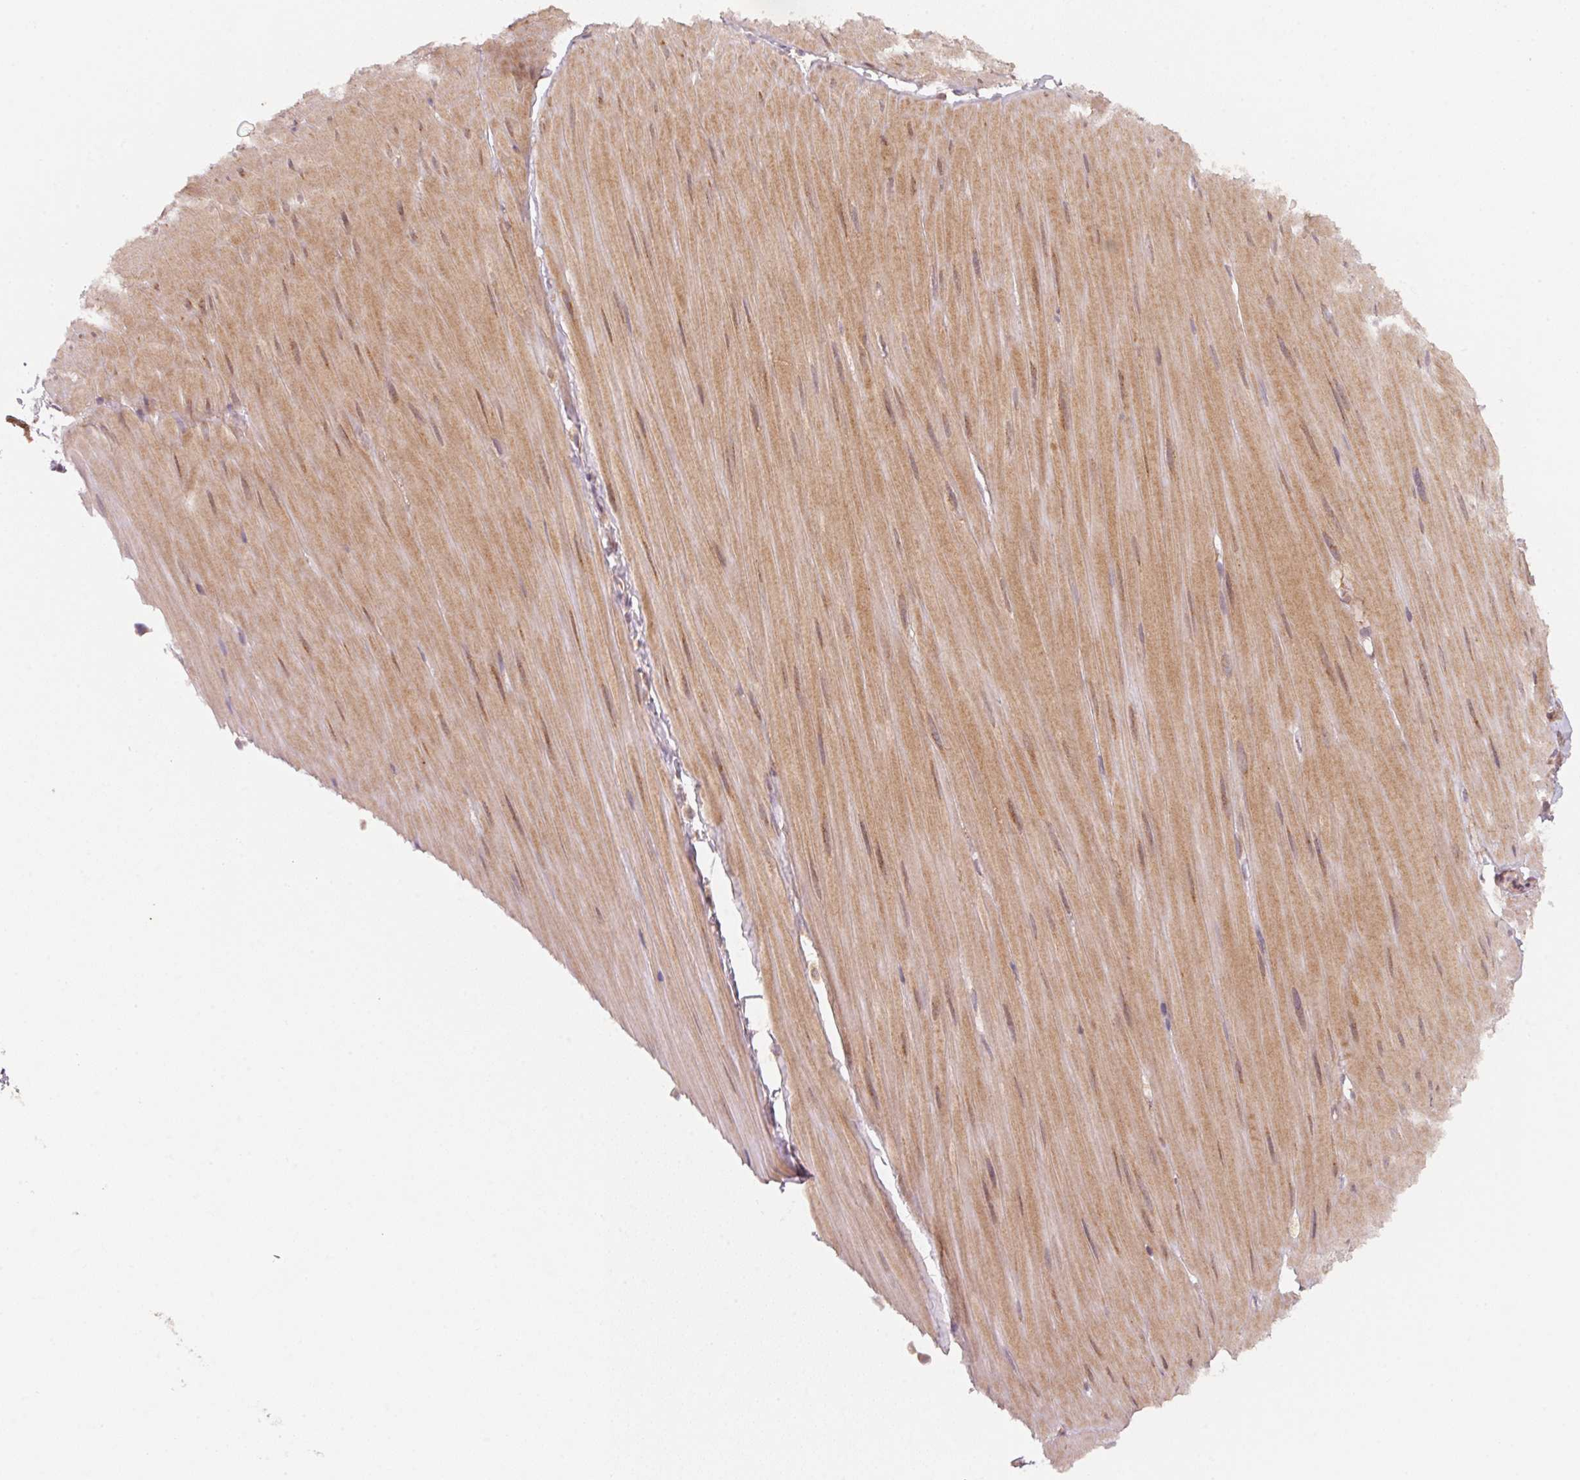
{"staining": {"intensity": "moderate", "quantity": "25%-75%", "location": "cytoplasmic/membranous"}, "tissue": "adipose tissue", "cell_type": "Adipocytes", "image_type": "normal", "snomed": [{"axis": "morphology", "description": "Normal tissue, NOS"}, {"axis": "topography", "description": "Smooth muscle"}, {"axis": "topography", "description": "Peripheral nerve tissue"}], "caption": "Moderate cytoplasmic/membranous protein positivity is present in approximately 25%-75% of adipocytes in adipose tissue. (DAB IHC with brightfield microscopy, high magnification).", "gene": "TSPAN12", "patient": {"sex": "male", "age": 58}}